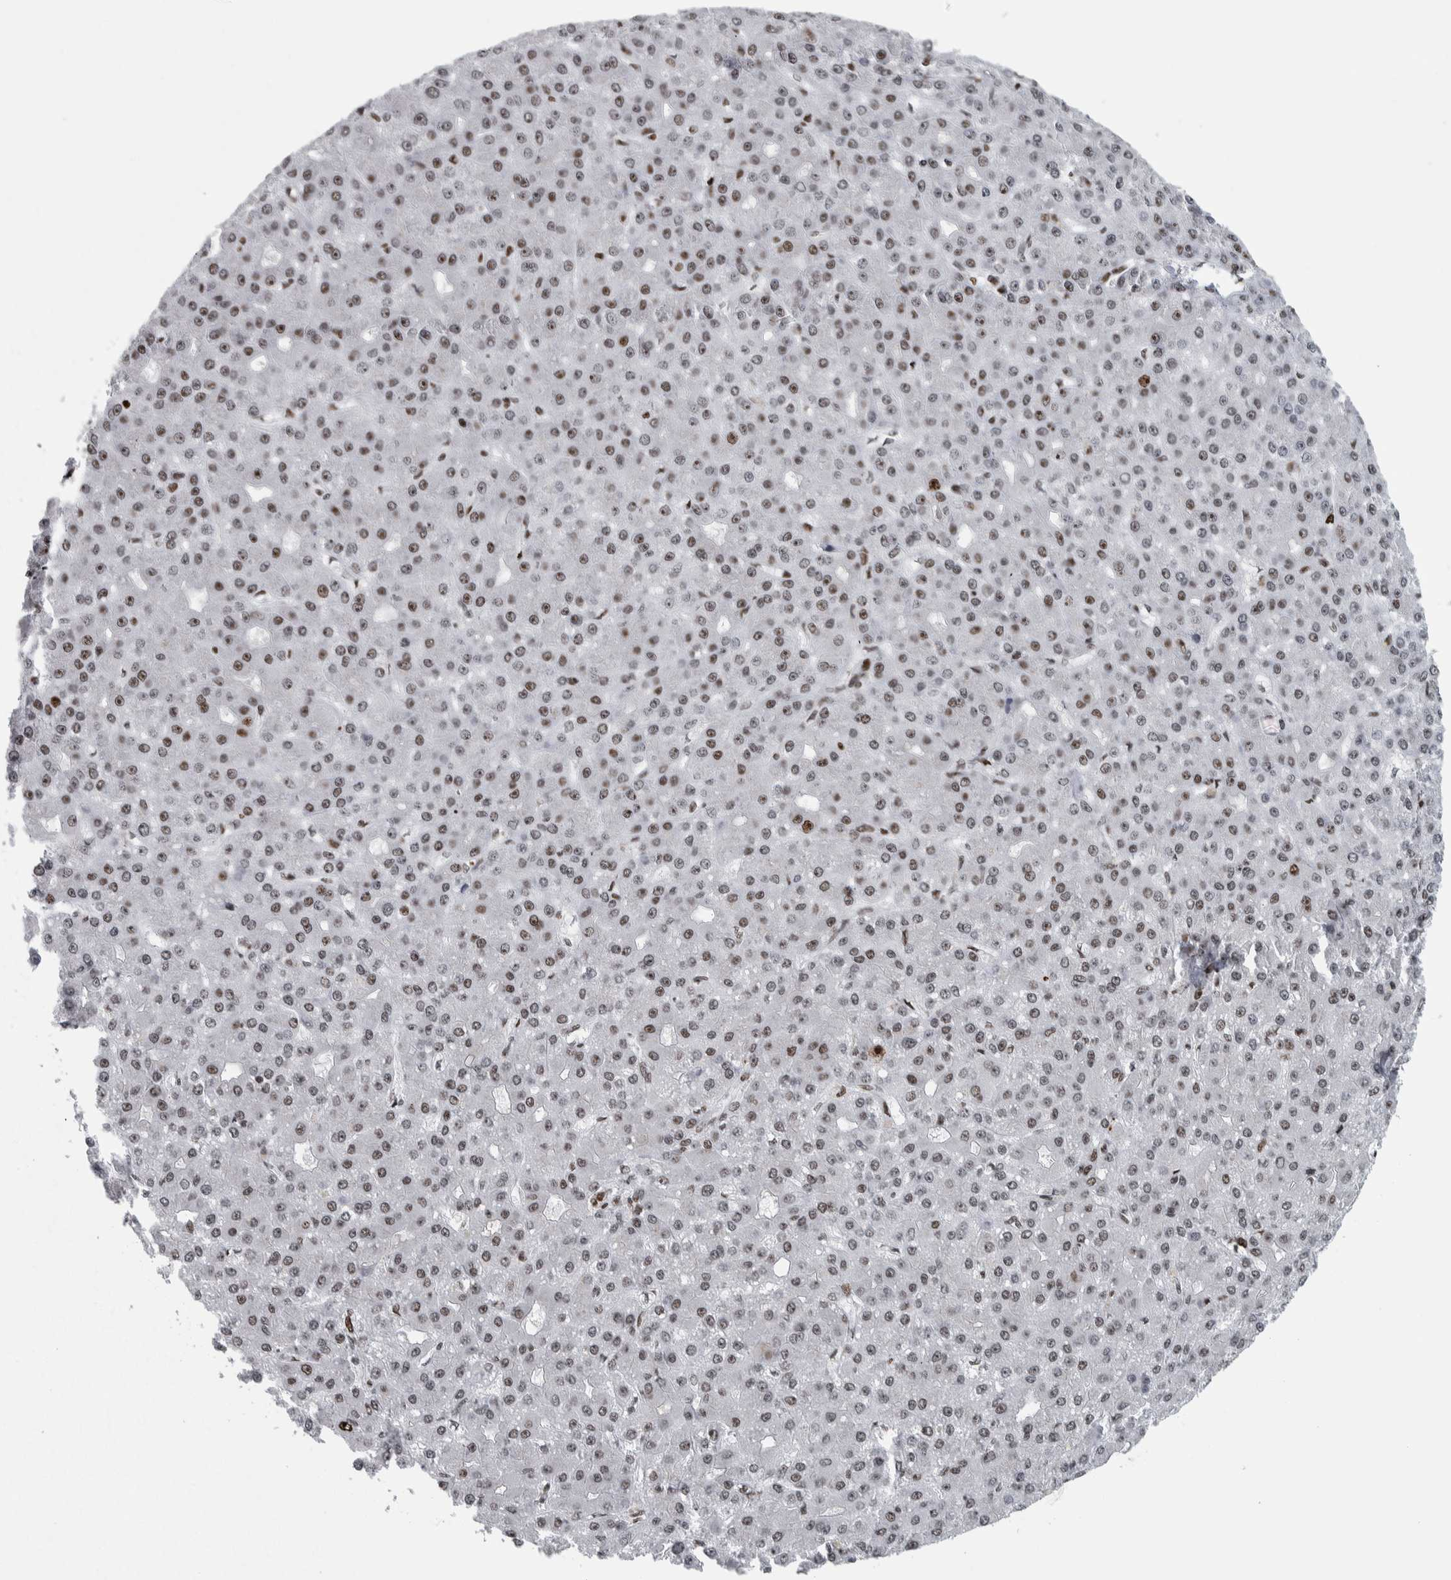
{"staining": {"intensity": "weak", "quantity": ">75%", "location": "nuclear"}, "tissue": "liver cancer", "cell_type": "Tumor cells", "image_type": "cancer", "snomed": [{"axis": "morphology", "description": "Carcinoma, Hepatocellular, NOS"}, {"axis": "topography", "description": "Liver"}], "caption": "This image exhibits immunohistochemistry staining of liver cancer, with low weak nuclear positivity in about >75% of tumor cells.", "gene": "TOP2B", "patient": {"sex": "male", "age": 67}}